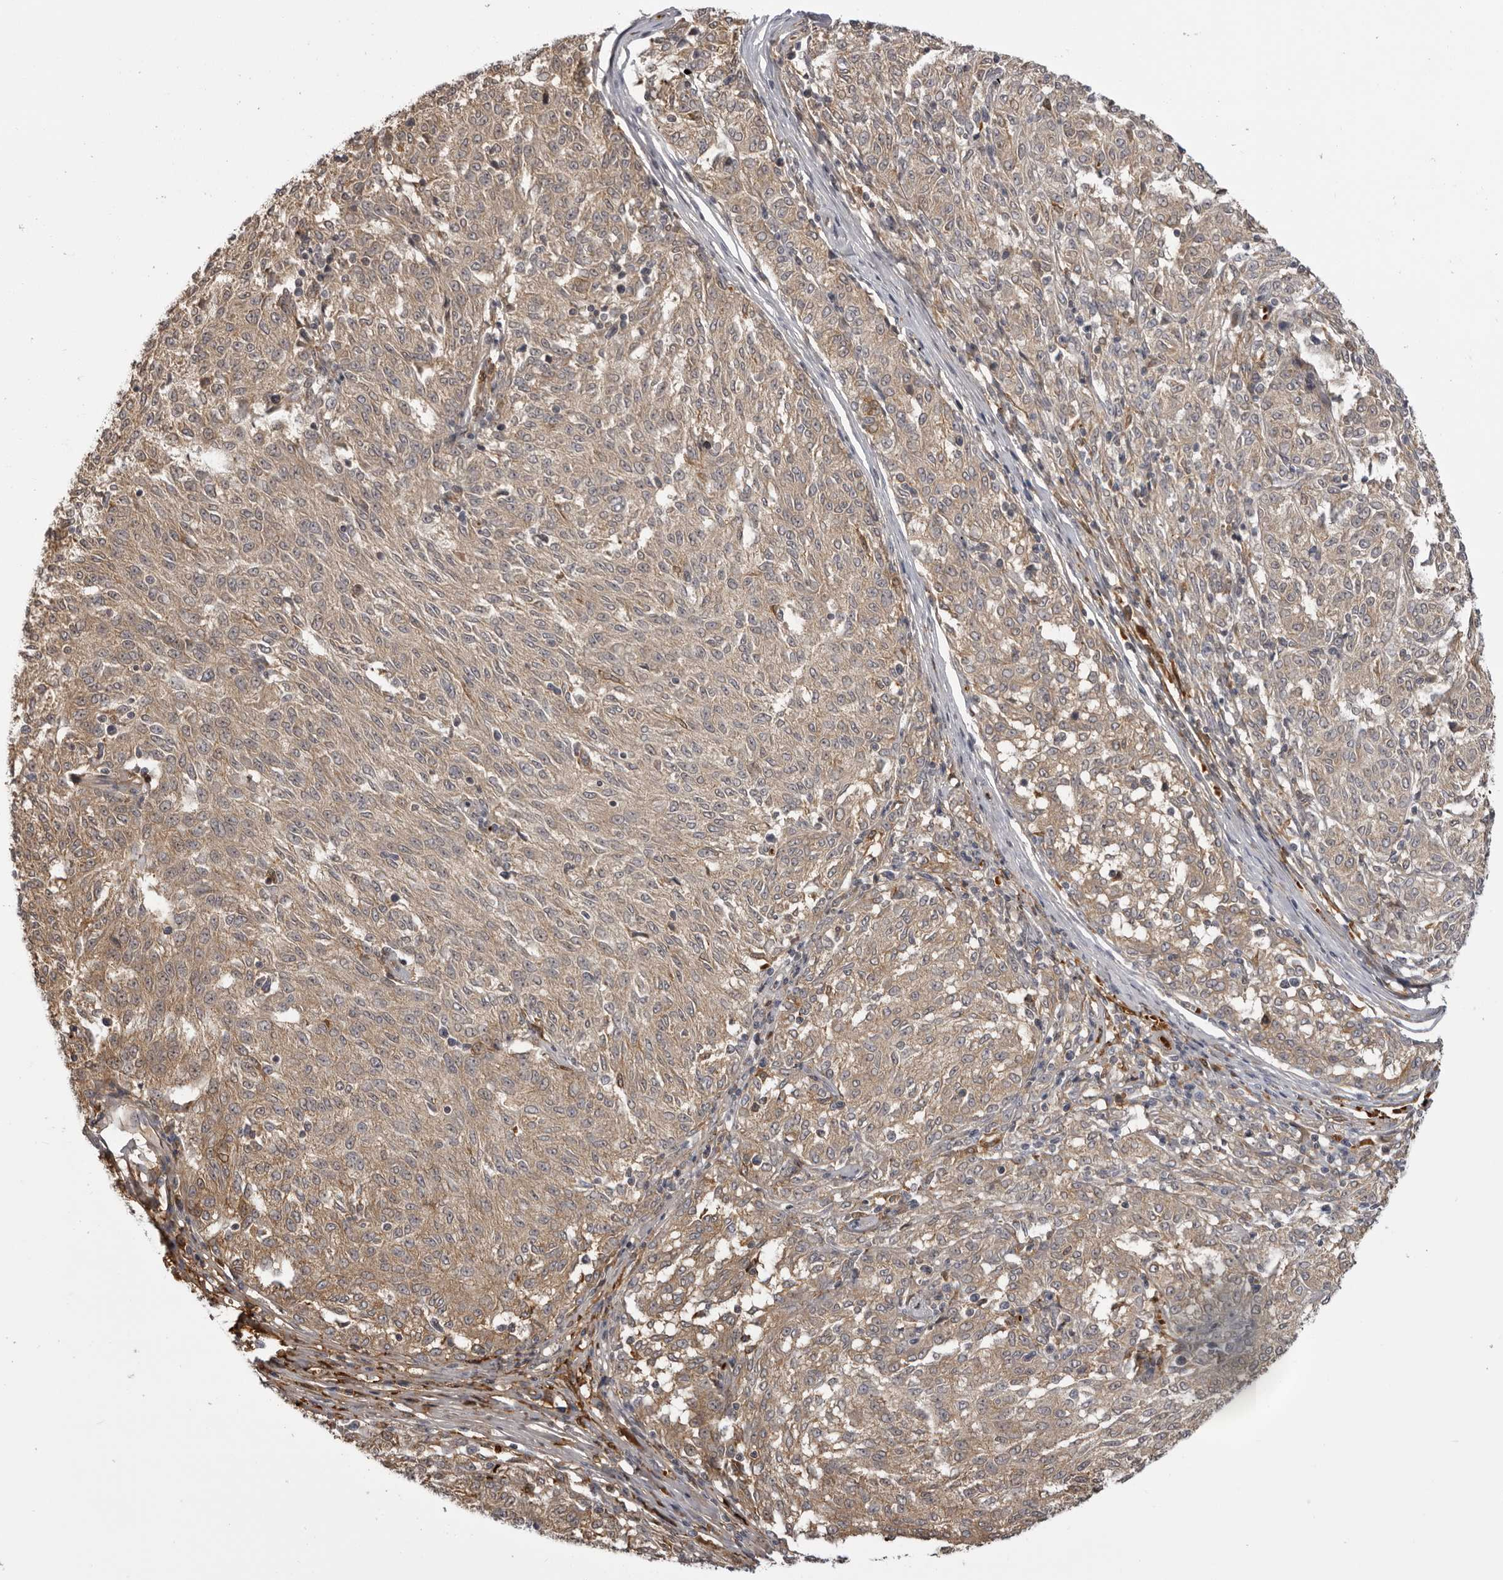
{"staining": {"intensity": "weak", "quantity": ">75%", "location": "cytoplasmic/membranous"}, "tissue": "melanoma", "cell_type": "Tumor cells", "image_type": "cancer", "snomed": [{"axis": "morphology", "description": "Malignant melanoma, NOS"}, {"axis": "topography", "description": "Skin"}], "caption": "A histopathology image showing weak cytoplasmic/membranous positivity in approximately >75% of tumor cells in melanoma, as visualized by brown immunohistochemical staining.", "gene": "PLEKHF2", "patient": {"sex": "female", "age": 72}}